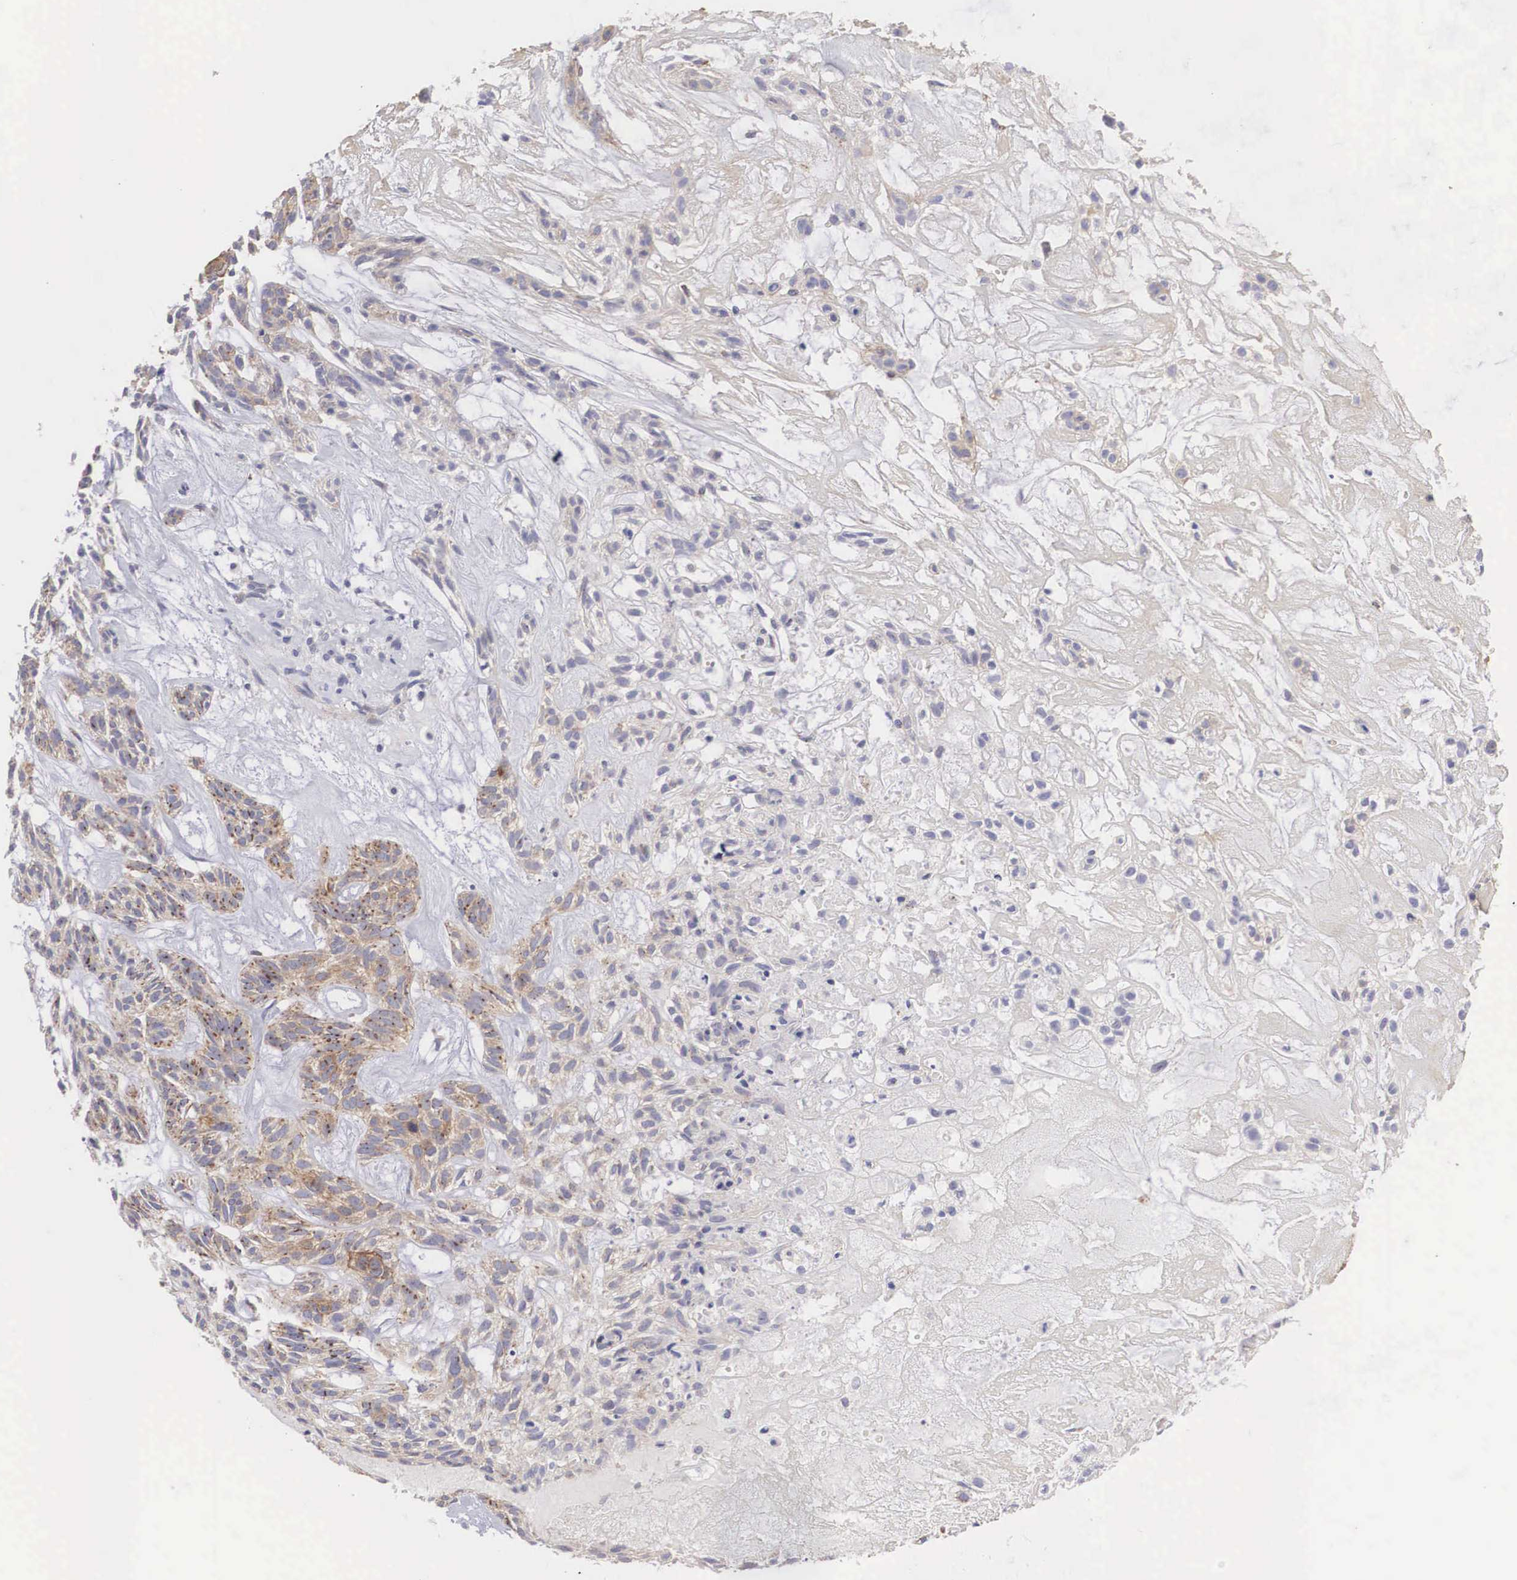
{"staining": {"intensity": "weak", "quantity": "25%-75%", "location": "cytoplasmic/membranous"}, "tissue": "skin cancer", "cell_type": "Tumor cells", "image_type": "cancer", "snomed": [{"axis": "morphology", "description": "Basal cell carcinoma"}, {"axis": "topography", "description": "Skin"}], "caption": "A brown stain highlights weak cytoplasmic/membranous positivity of a protein in human skin basal cell carcinoma tumor cells.", "gene": "TXLNG", "patient": {"sex": "male", "age": 75}}